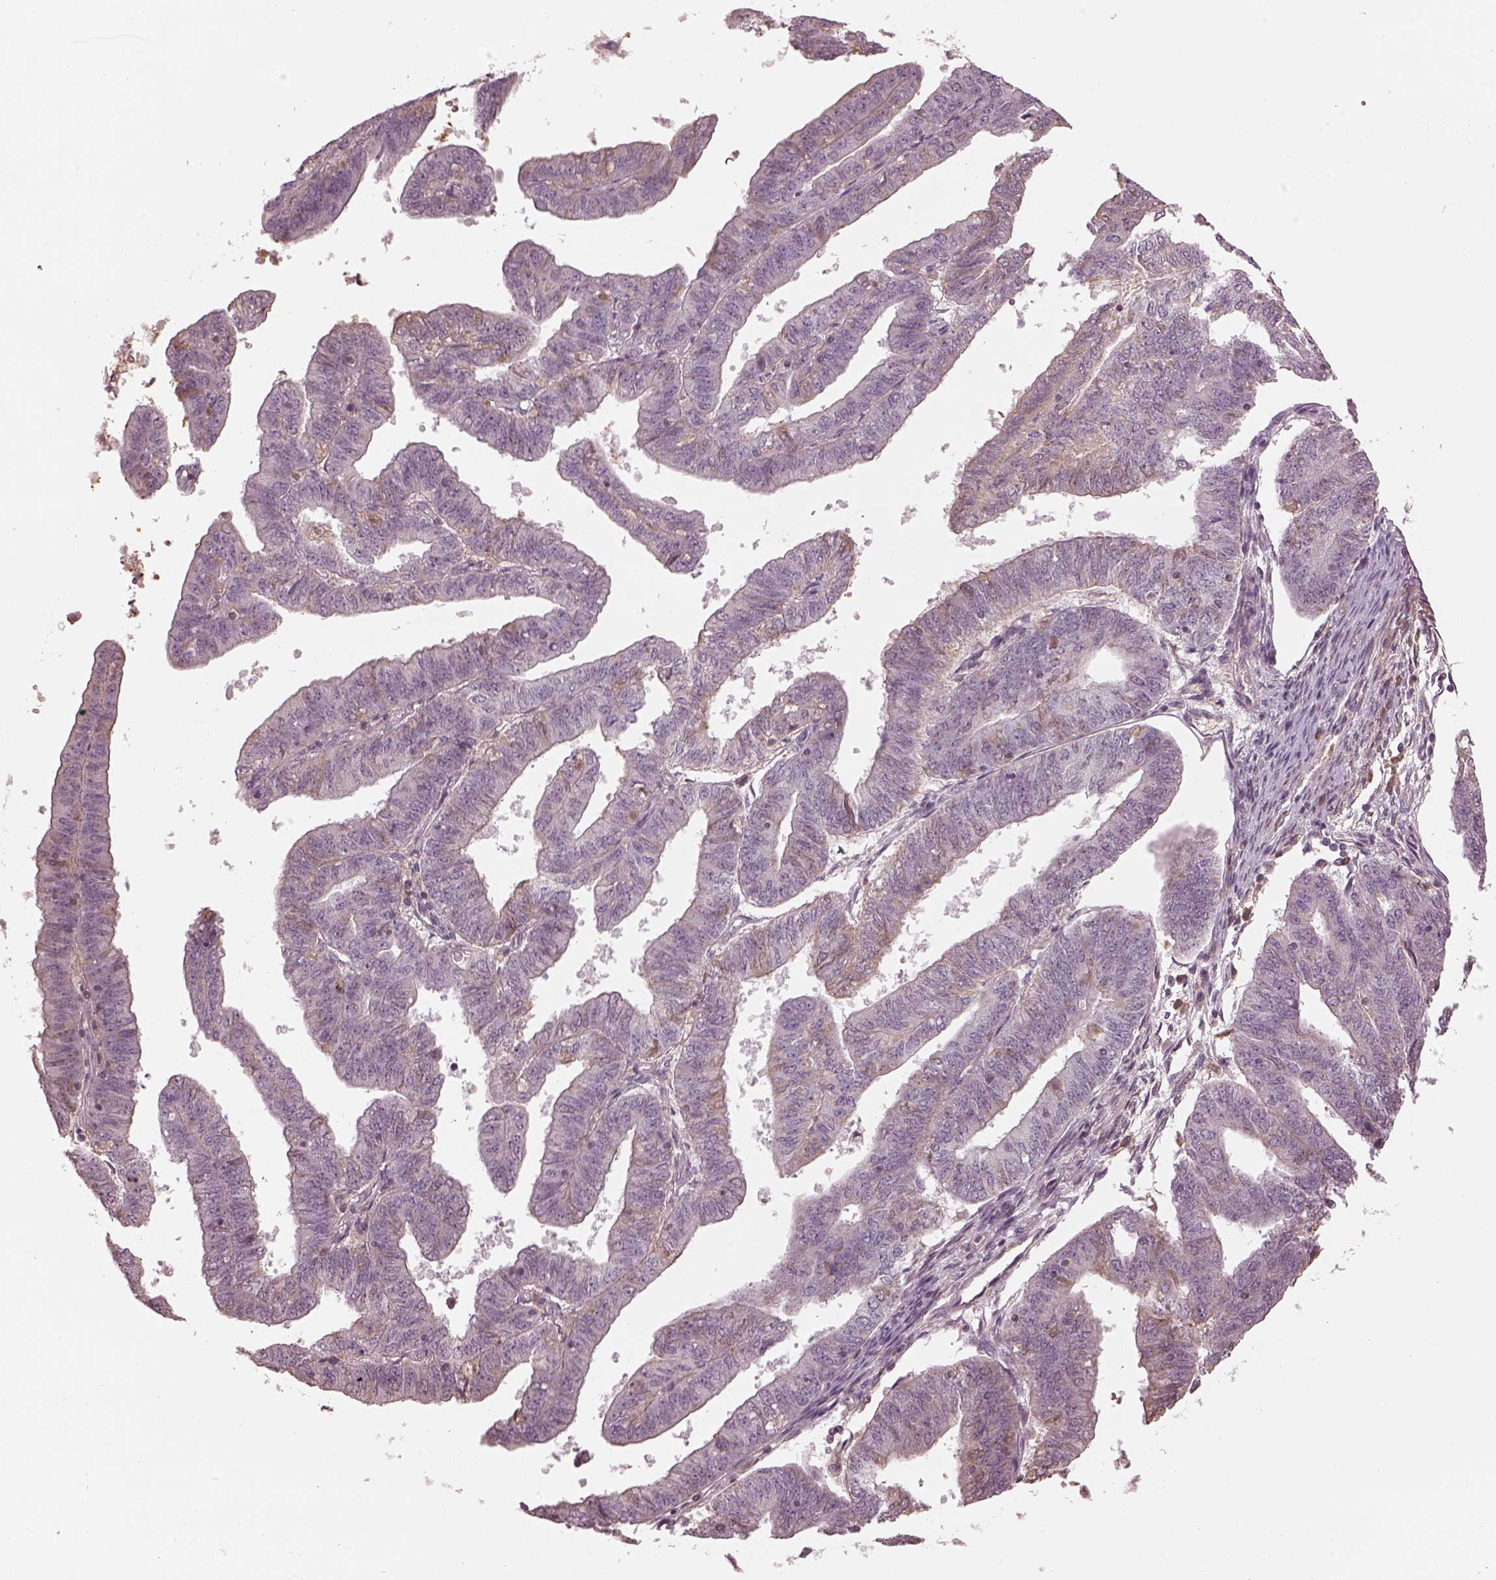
{"staining": {"intensity": "weak", "quantity": "<25%", "location": "cytoplasmic/membranous"}, "tissue": "endometrial cancer", "cell_type": "Tumor cells", "image_type": "cancer", "snomed": [{"axis": "morphology", "description": "Adenocarcinoma, NOS"}, {"axis": "topography", "description": "Endometrium"}], "caption": "DAB immunohistochemical staining of endometrial cancer demonstrates no significant positivity in tumor cells.", "gene": "TLX3", "patient": {"sex": "female", "age": 82}}